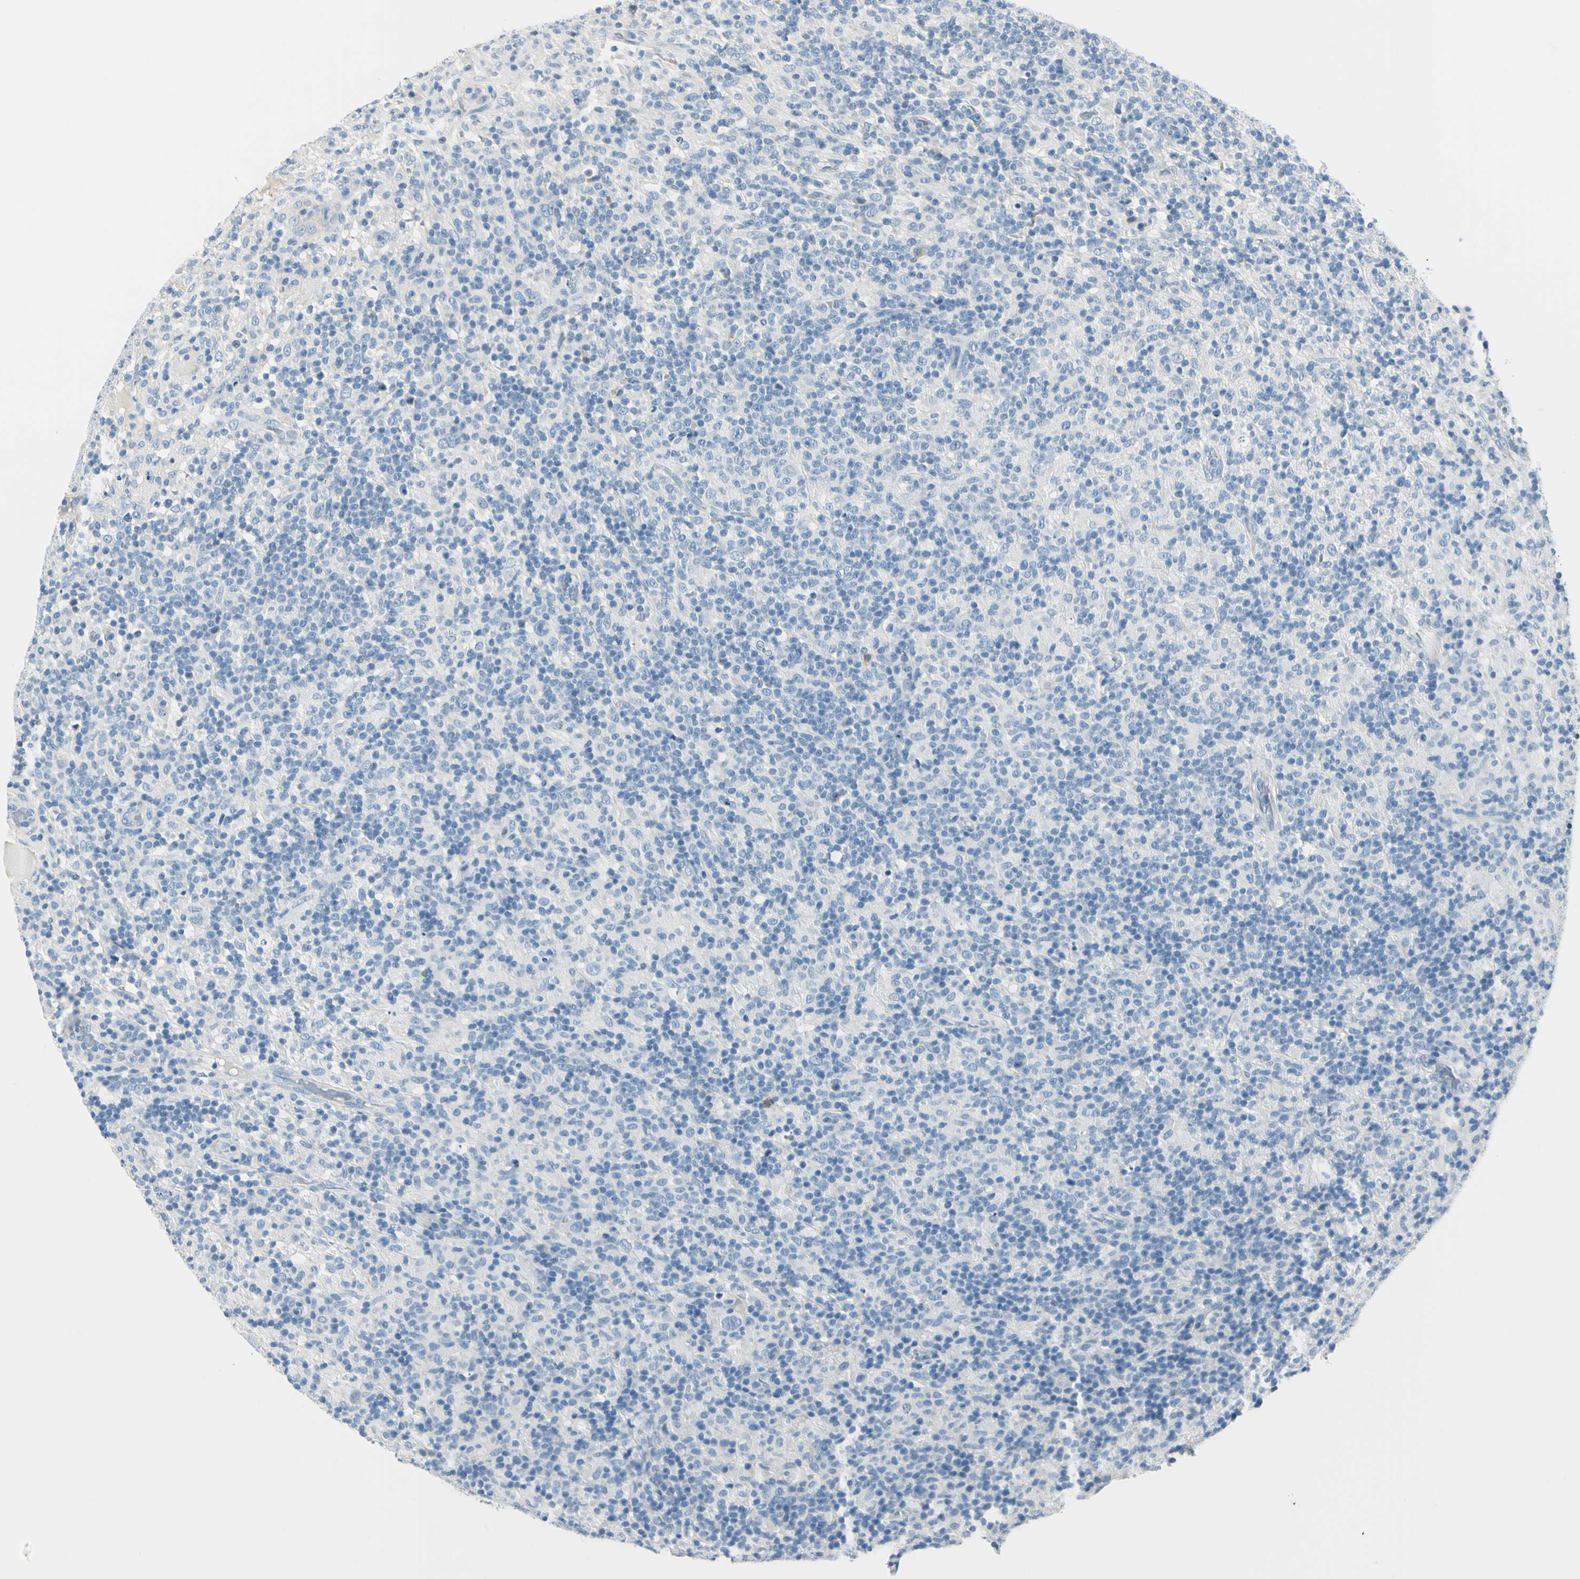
{"staining": {"intensity": "negative", "quantity": "none", "location": "none"}, "tissue": "lymphoma", "cell_type": "Tumor cells", "image_type": "cancer", "snomed": [{"axis": "morphology", "description": "Hodgkin's disease, NOS"}, {"axis": "topography", "description": "Lymph node"}], "caption": "Immunohistochemistry (IHC) micrograph of neoplastic tissue: human lymphoma stained with DAB demonstrates no significant protein positivity in tumor cells. (DAB immunohistochemistry visualized using brightfield microscopy, high magnification).", "gene": "DLG4", "patient": {"sex": "male", "age": 70}}